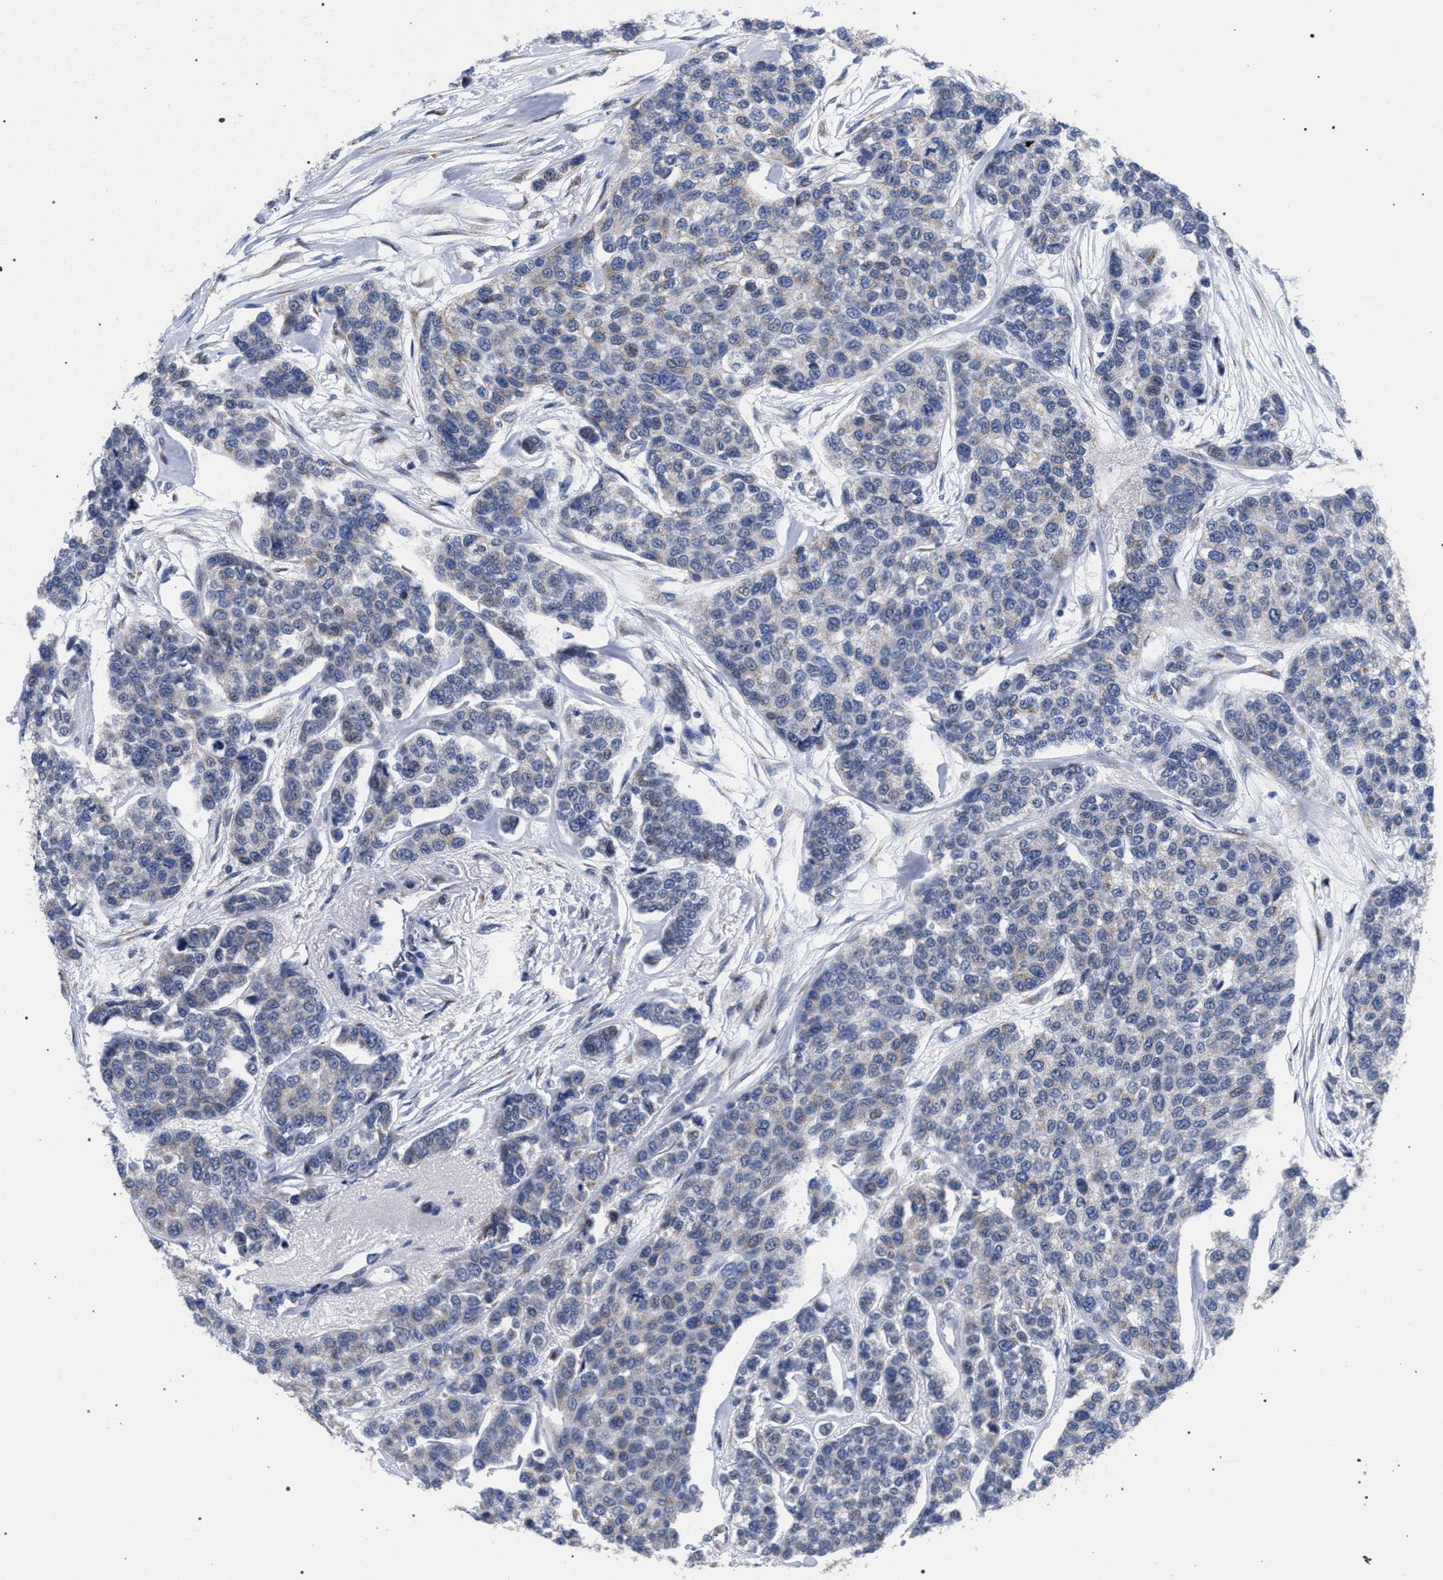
{"staining": {"intensity": "negative", "quantity": "none", "location": "none"}, "tissue": "breast cancer", "cell_type": "Tumor cells", "image_type": "cancer", "snomed": [{"axis": "morphology", "description": "Duct carcinoma"}, {"axis": "topography", "description": "Breast"}], "caption": "DAB immunohistochemical staining of human breast cancer exhibits no significant expression in tumor cells. (DAB immunohistochemistry visualized using brightfield microscopy, high magnification).", "gene": "GOLGA2", "patient": {"sex": "female", "age": 51}}